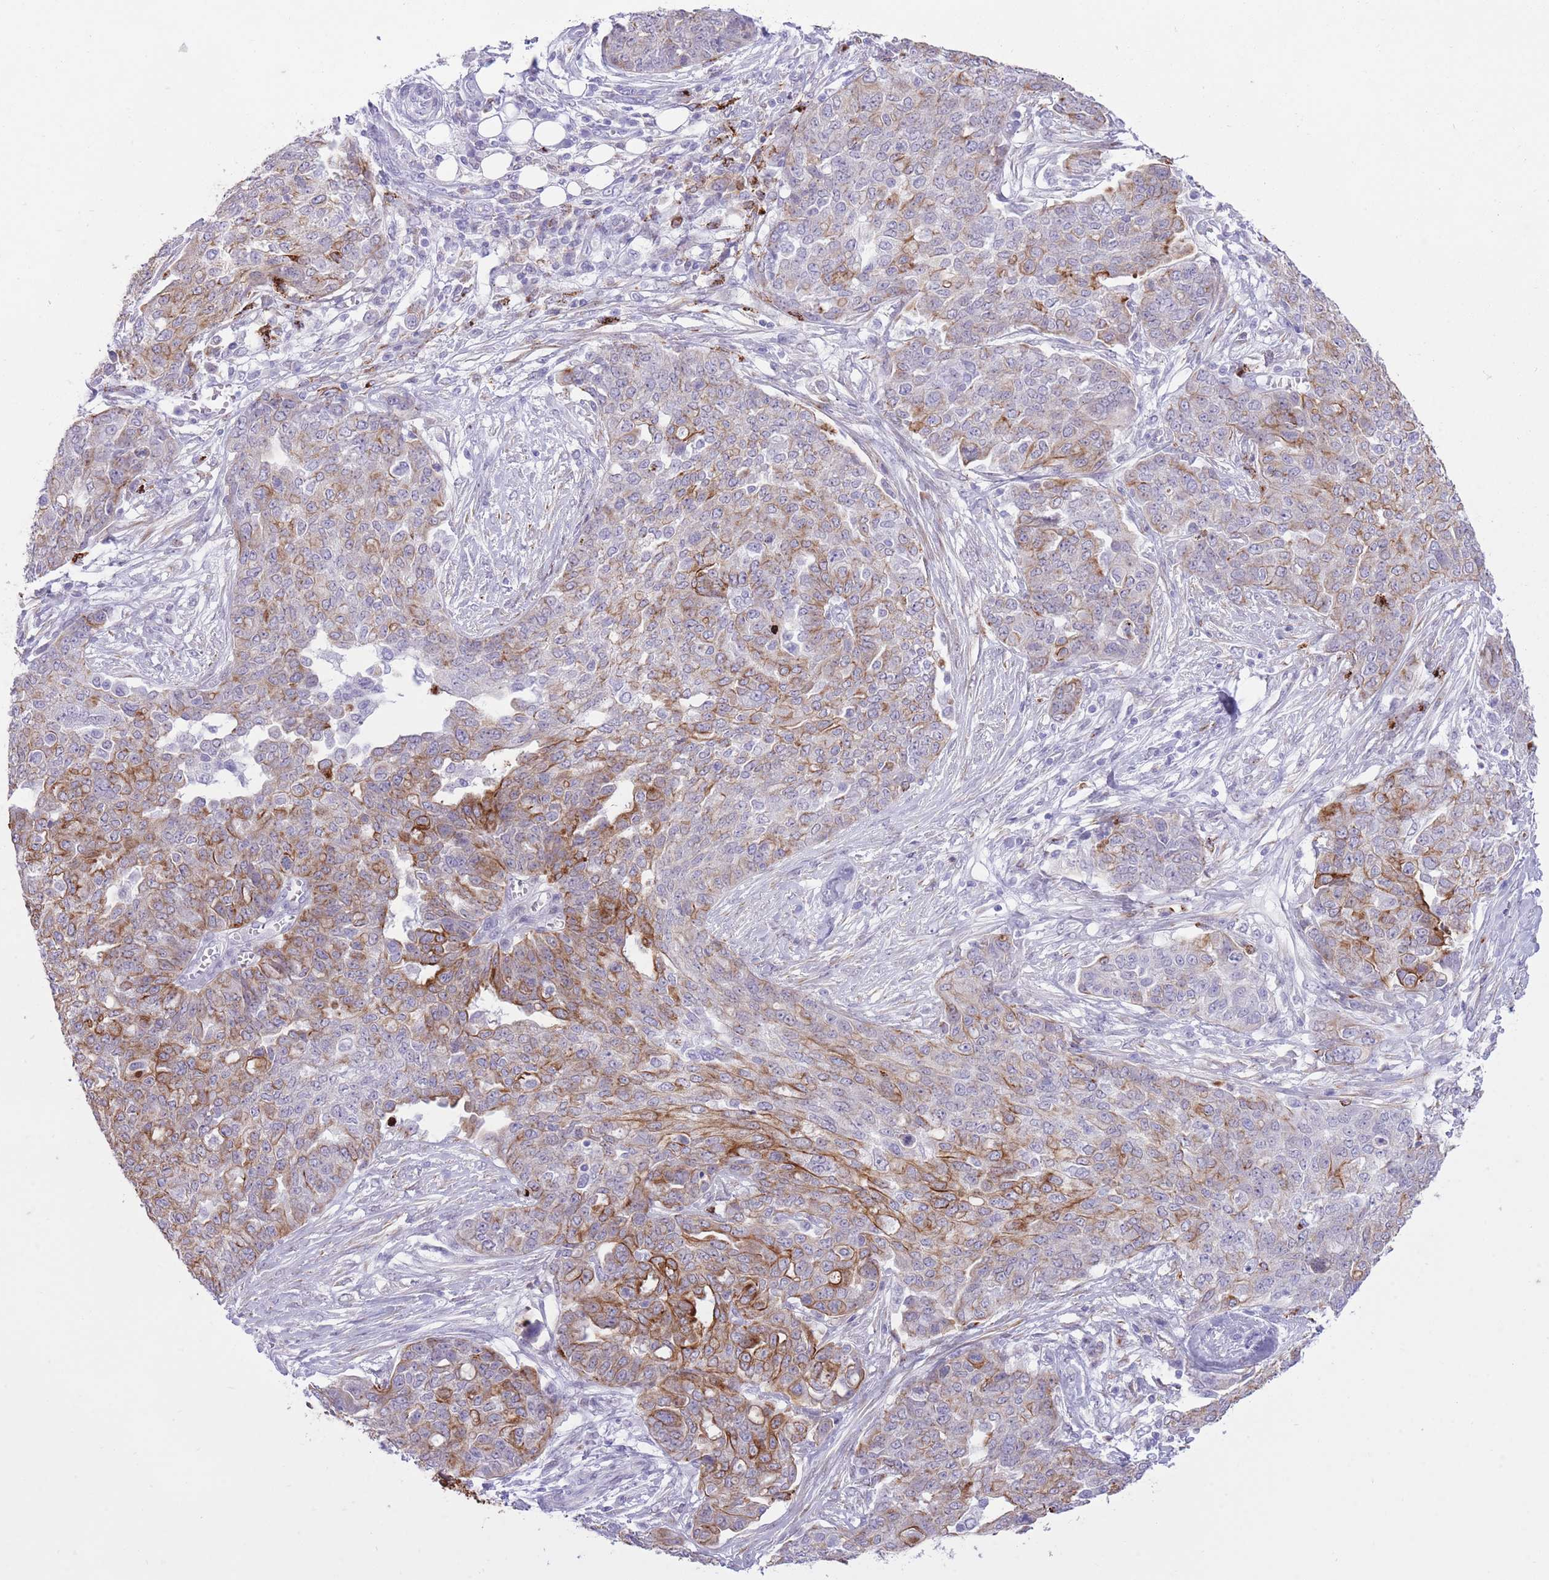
{"staining": {"intensity": "moderate", "quantity": "25%-75%", "location": "cytoplasmic/membranous"}, "tissue": "ovarian cancer", "cell_type": "Tumor cells", "image_type": "cancer", "snomed": [{"axis": "morphology", "description": "Cystadenocarcinoma, serous, NOS"}, {"axis": "topography", "description": "Soft tissue"}, {"axis": "topography", "description": "Ovary"}], "caption": "Brown immunohistochemical staining in ovarian cancer shows moderate cytoplasmic/membranous expression in about 25%-75% of tumor cells.", "gene": "MEIS3", "patient": {"sex": "female", "age": 57}}